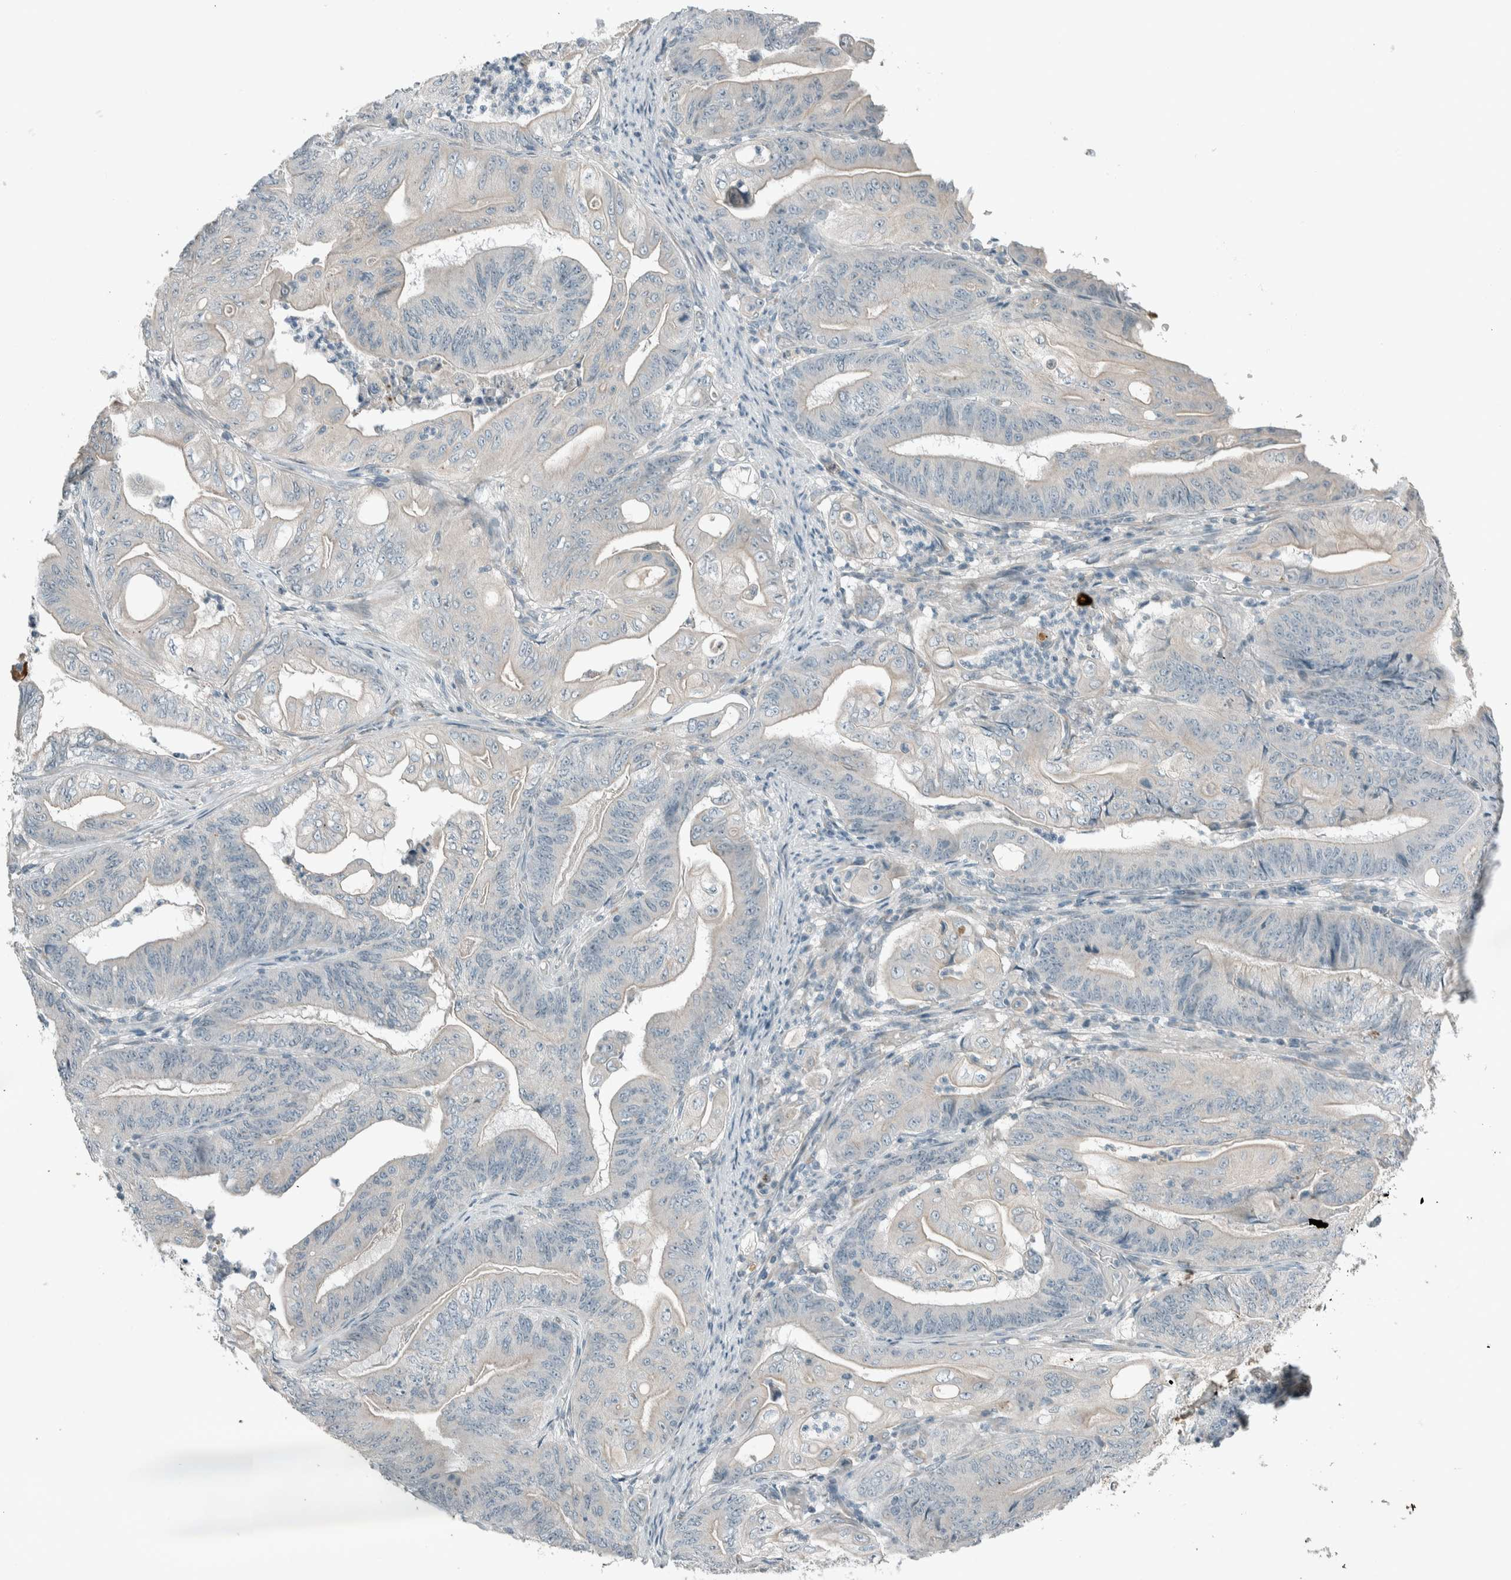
{"staining": {"intensity": "negative", "quantity": "none", "location": "none"}, "tissue": "stomach cancer", "cell_type": "Tumor cells", "image_type": "cancer", "snomed": [{"axis": "morphology", "description": "Adenocarcinoma, NOS"}, {"axis": "topography", "description": "Stomach"}], "caption": "The image shows no significant expression in tumor cells of stomach cancer (adenocarcinoma). (DAB (3,3'-diaminobenzidine) immunohistochemistry, high magnification).", "gene": "CERCAM", "patient": {"sex": "female", "age": 73}}